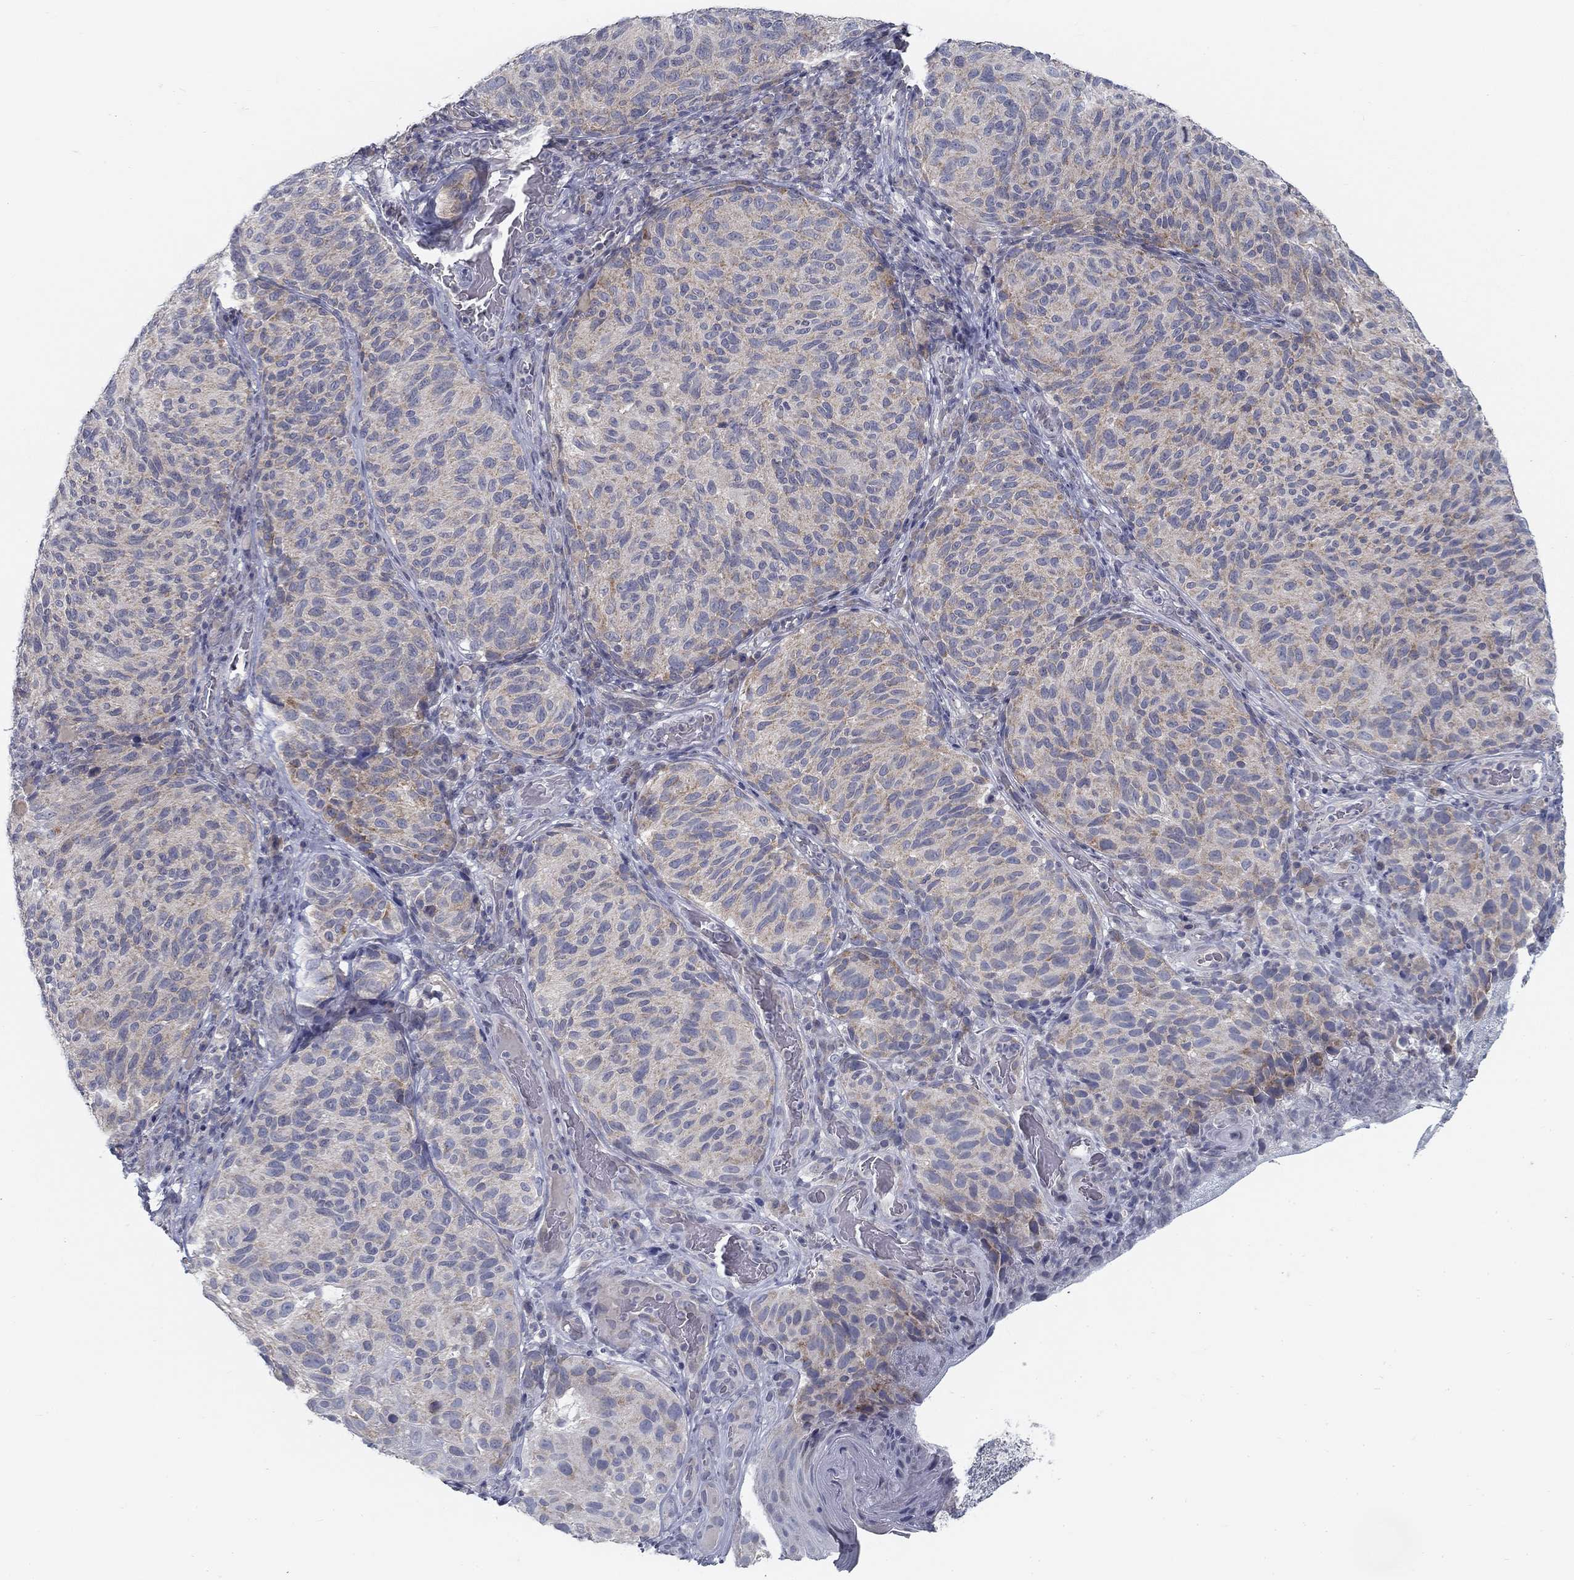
{"staining": {"intensity": "moderate", "quantity": "<25%", "location": "cytoplasmic/membranous"}, "tissue": "melanoma", "cell_type": "Tumor cells", "image_type": "cancer", "snomed": [{"axis": "morphology", "description": "Malignant melanoma, NOS"}, {"axis": "topography", "description": "Skin"}], "caption": "About <25% of tumor cells in melanoma exhibit moderate cytoplasmic/membranous protein positivity as visualized by brown immunohistochemical staining.", "gene": "ATP1A3", "patient": {"sex": "female", "age": 73}}